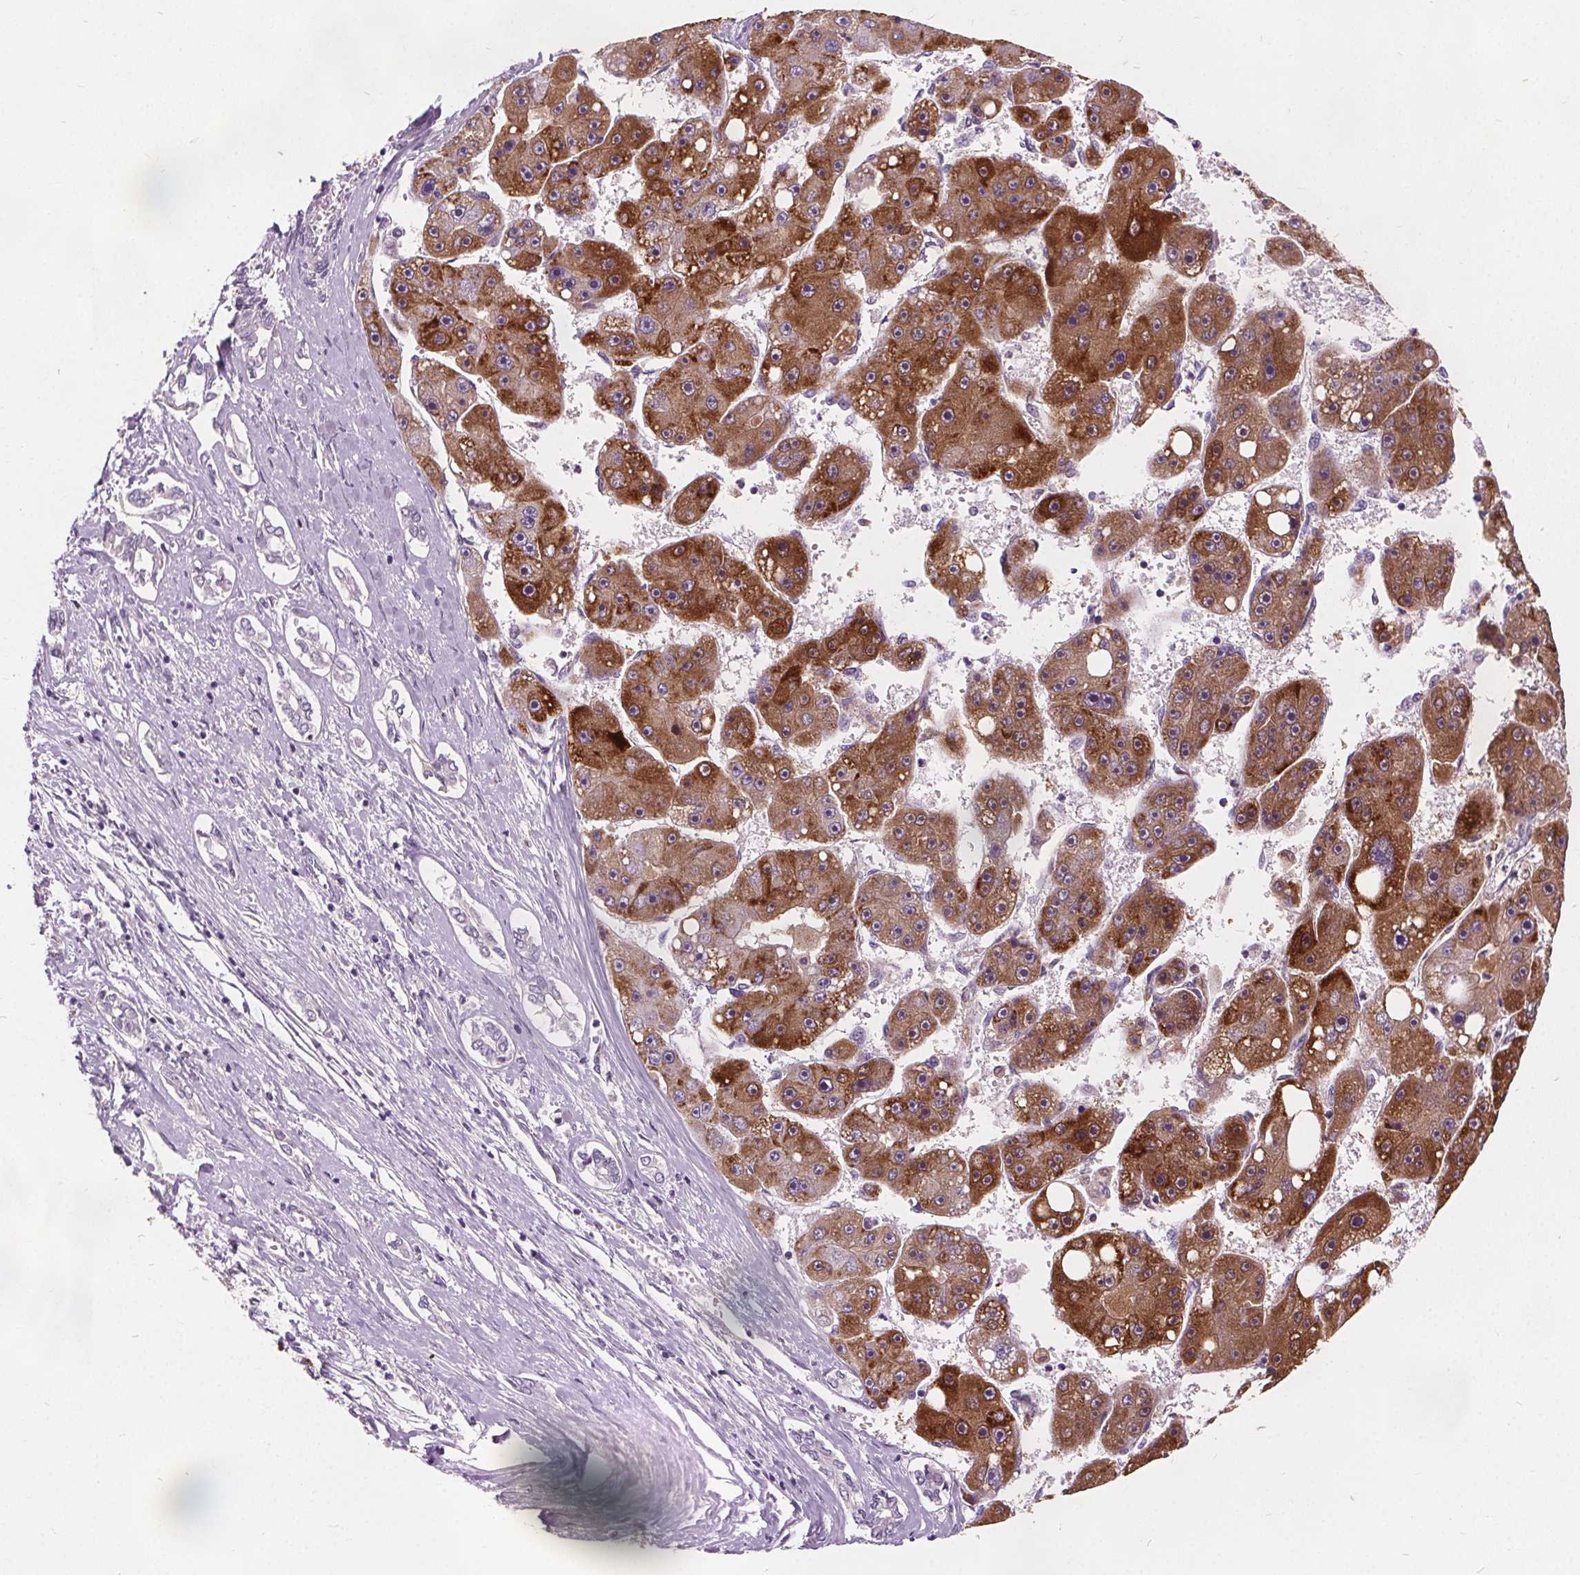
{"staining": {"intensity": "strong", "quantity": ">75%", "location": "cytoplasmic/membranous"}, "tissue": "liver cancer", "cell_type": "Tumor cells", "image_type": "cancer", "snomed": [{"axis": "morphology", "description": "Carcinoma, Hepatocellular, NOS"}, {"axis": "topography", "description": "Liver"}], "caption": "This histopathology image reveals liver cancer stained with immunohistochemistry (IHC) to label a protein in brown. The cytoplasmic/membranous of tumor cells show strong positivity for the protein. Nuclei are counter-stained blue.", "gene": "ACOX2", "patient": {"sex": "female", "age": 61}}